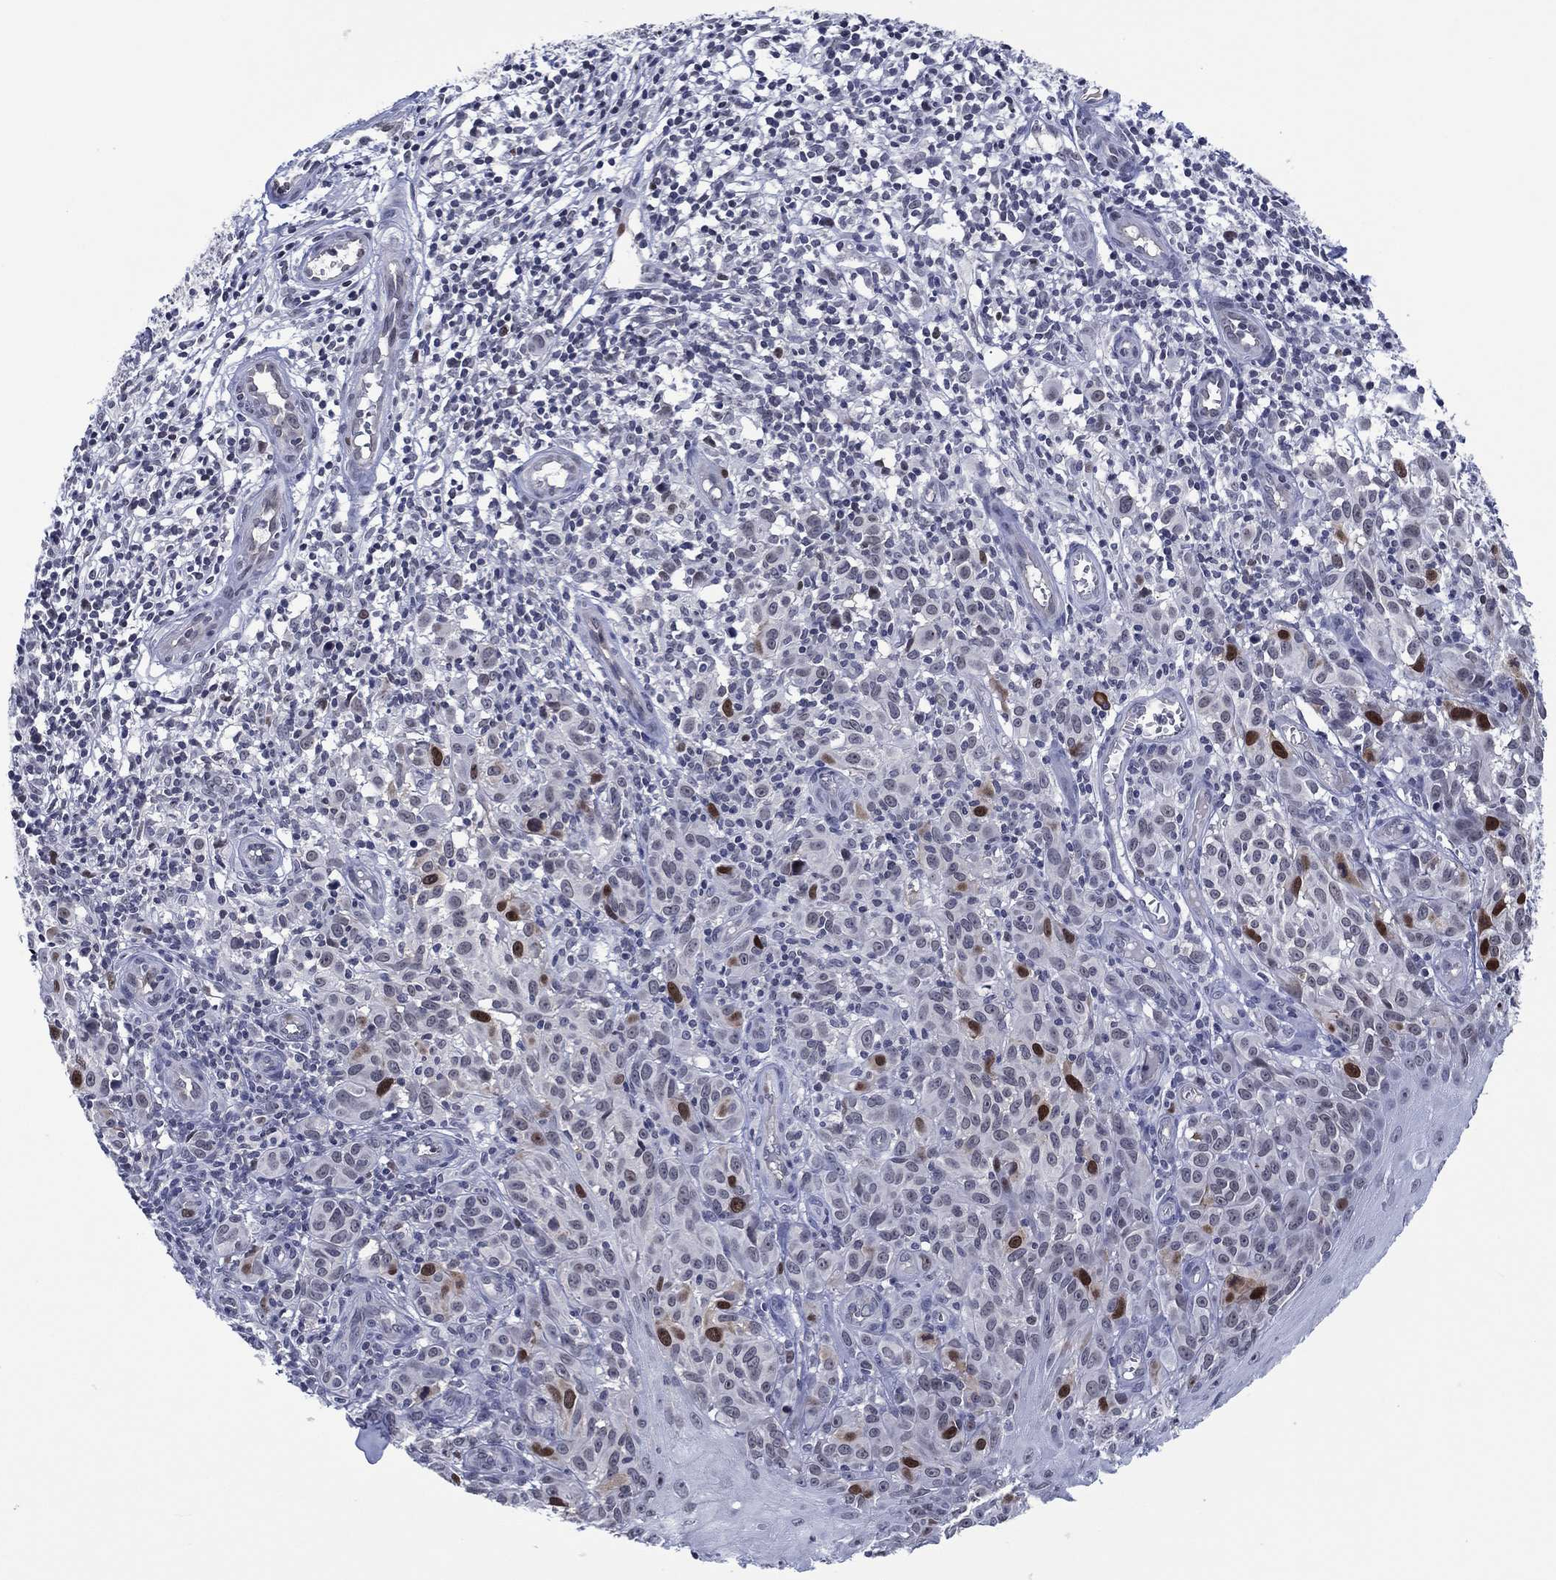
{"staining": {"intensity": "strong", "quantity": "<25%", "location": "nuclear"}, "tissue": "melanoma", "cell_type": "Tumor cells", "image_type": "cancer", "snomed": [{"axis": "morphology", "description": "Malignant melanoma, NOS"}, {"axis": "topography", "description": "Skin"}], "caption": "Immunohistochemistry (IHC) of human melanoma exhibits medium levels of strong nuclear positivity in approximately <25% of tumor cells.", "gene": "GATA6", "patient": {"sex": "female", "age": 53}}